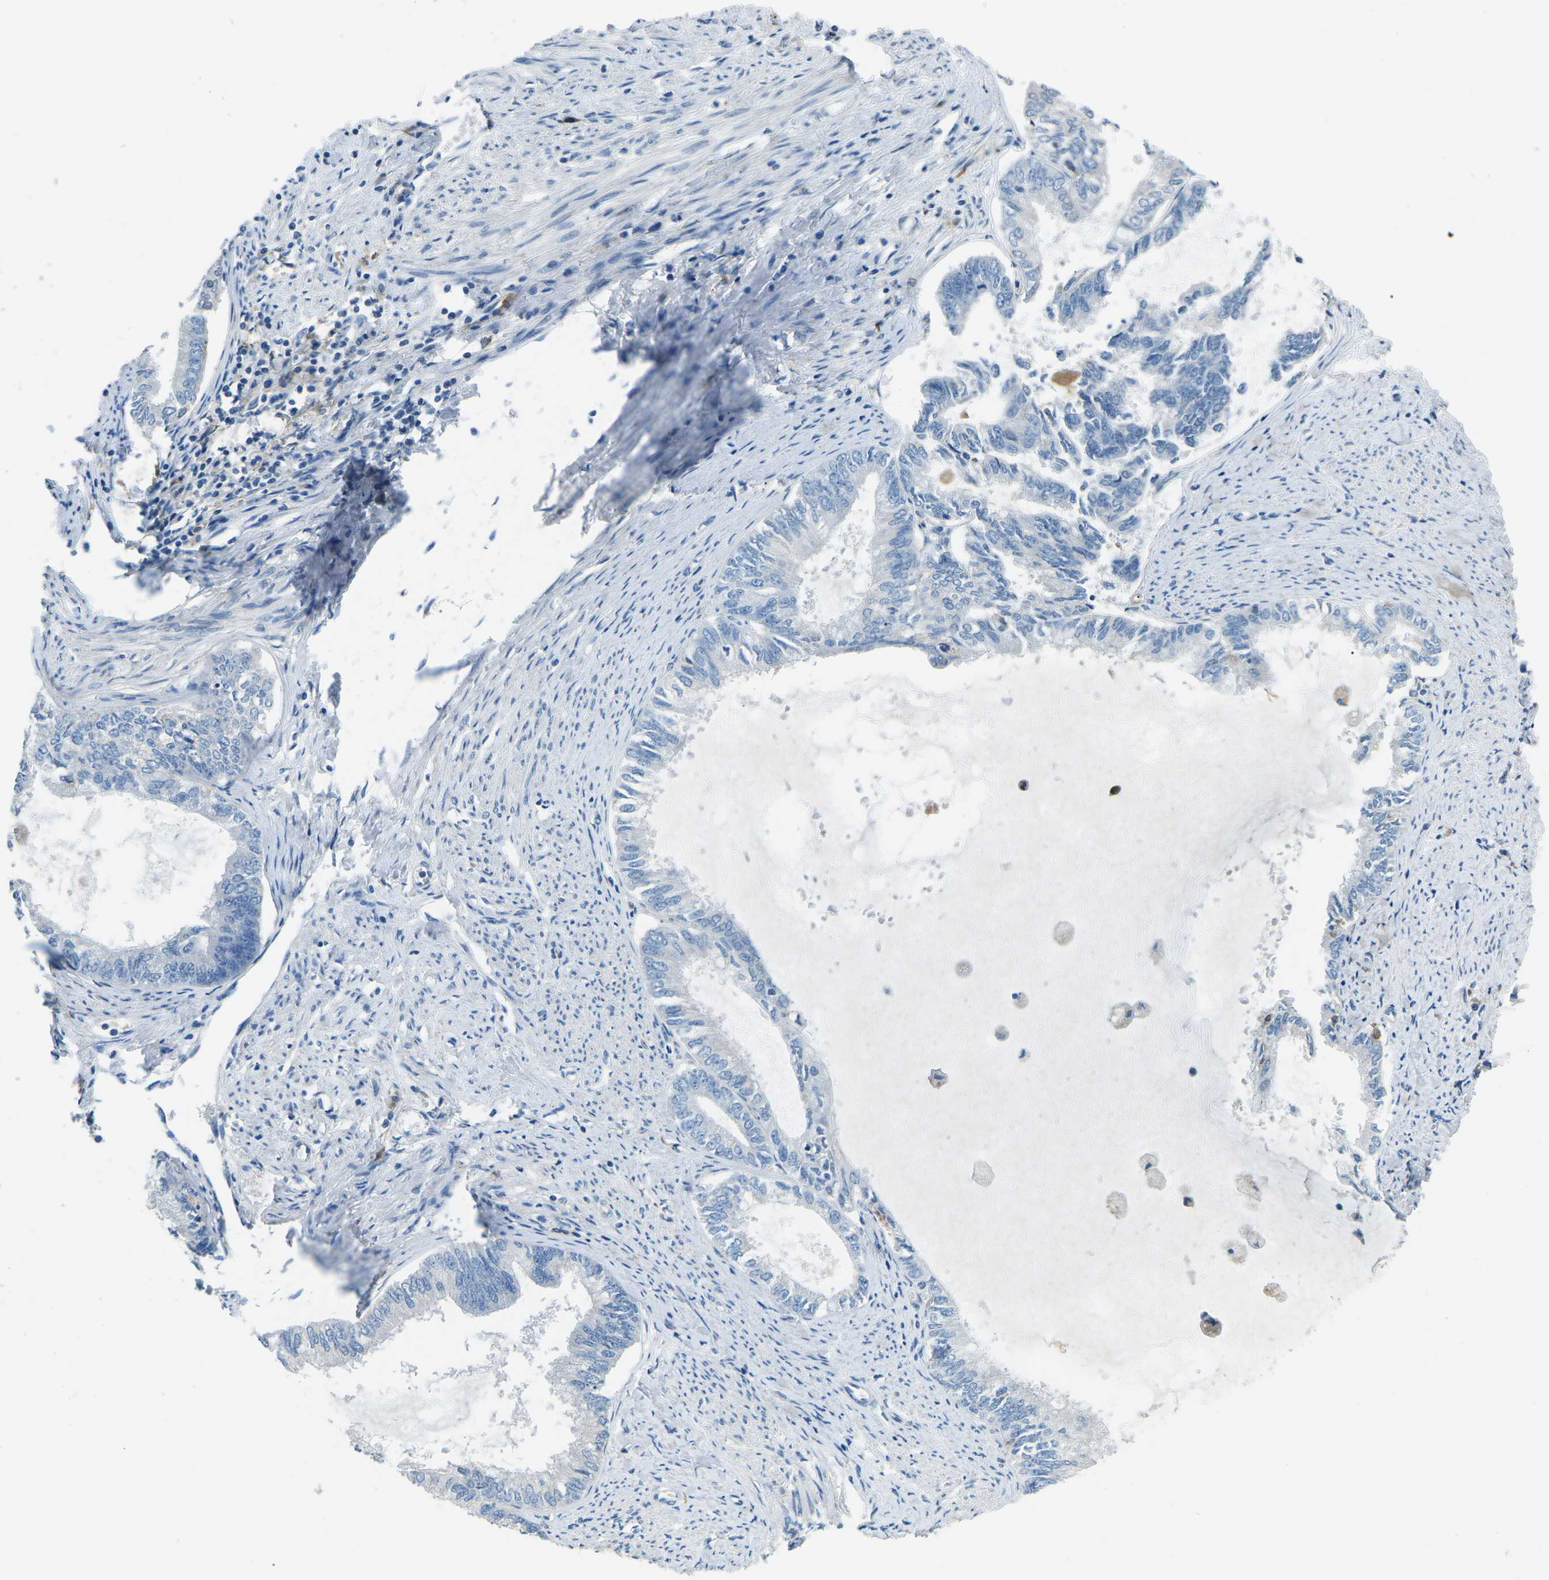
{"staining": {"intensity": "negative", "quantity": "none", "location": "none"}, "tissue": "endometrial cancer", "cell_type": "Tumor cells", "image_type": "cancer", "snomed": [{"axis": "morphology", "description": "Adenocarcinoma, NOS"}, {"axis": "topography", "description": "Endometrium"}], "caption": "Tumor cells show no significant protein expression in endometrial adenocarcinoma.", "gene": "CD1D", "patient": {"sex": "female", "age": 86}}